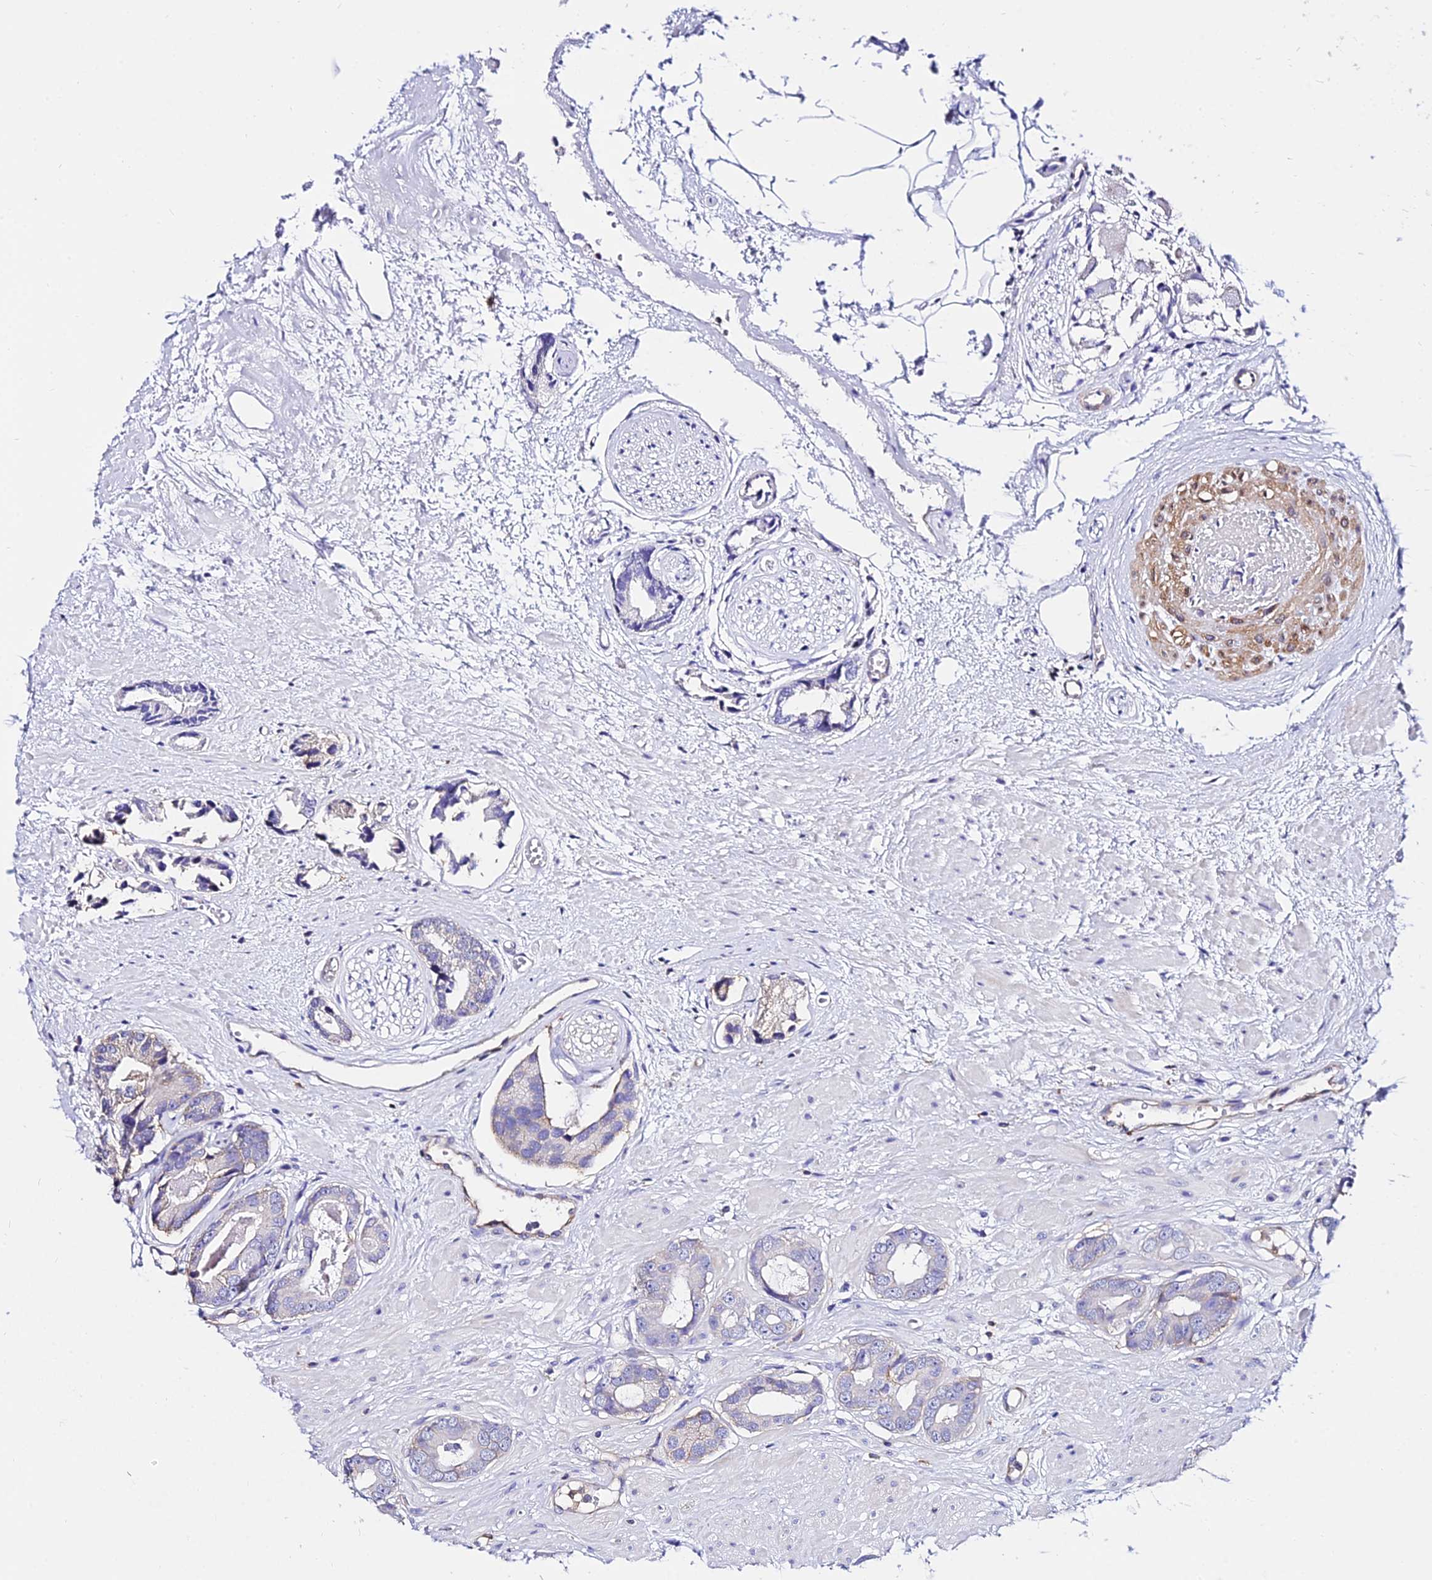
{"staining": {"intensity": "negative", "quantity": "none", "location": "none"}, "tissue": "prostate cancer", "cell_type": "Tumor cells", "image_type": "cancer", "snomed": [{"axis": "morphology", "description": "Adenocarcinoma, Low grade"}, {"axis": "topography", "description": "Prostate"}], "caption": "A high-resolution histopathology image shows immunohistochemistry staining of prostate cancer, which displays no significant expression in tumor cells.", "gene": "CSRP1", "patient": {"sex": "male", "age": 64}}